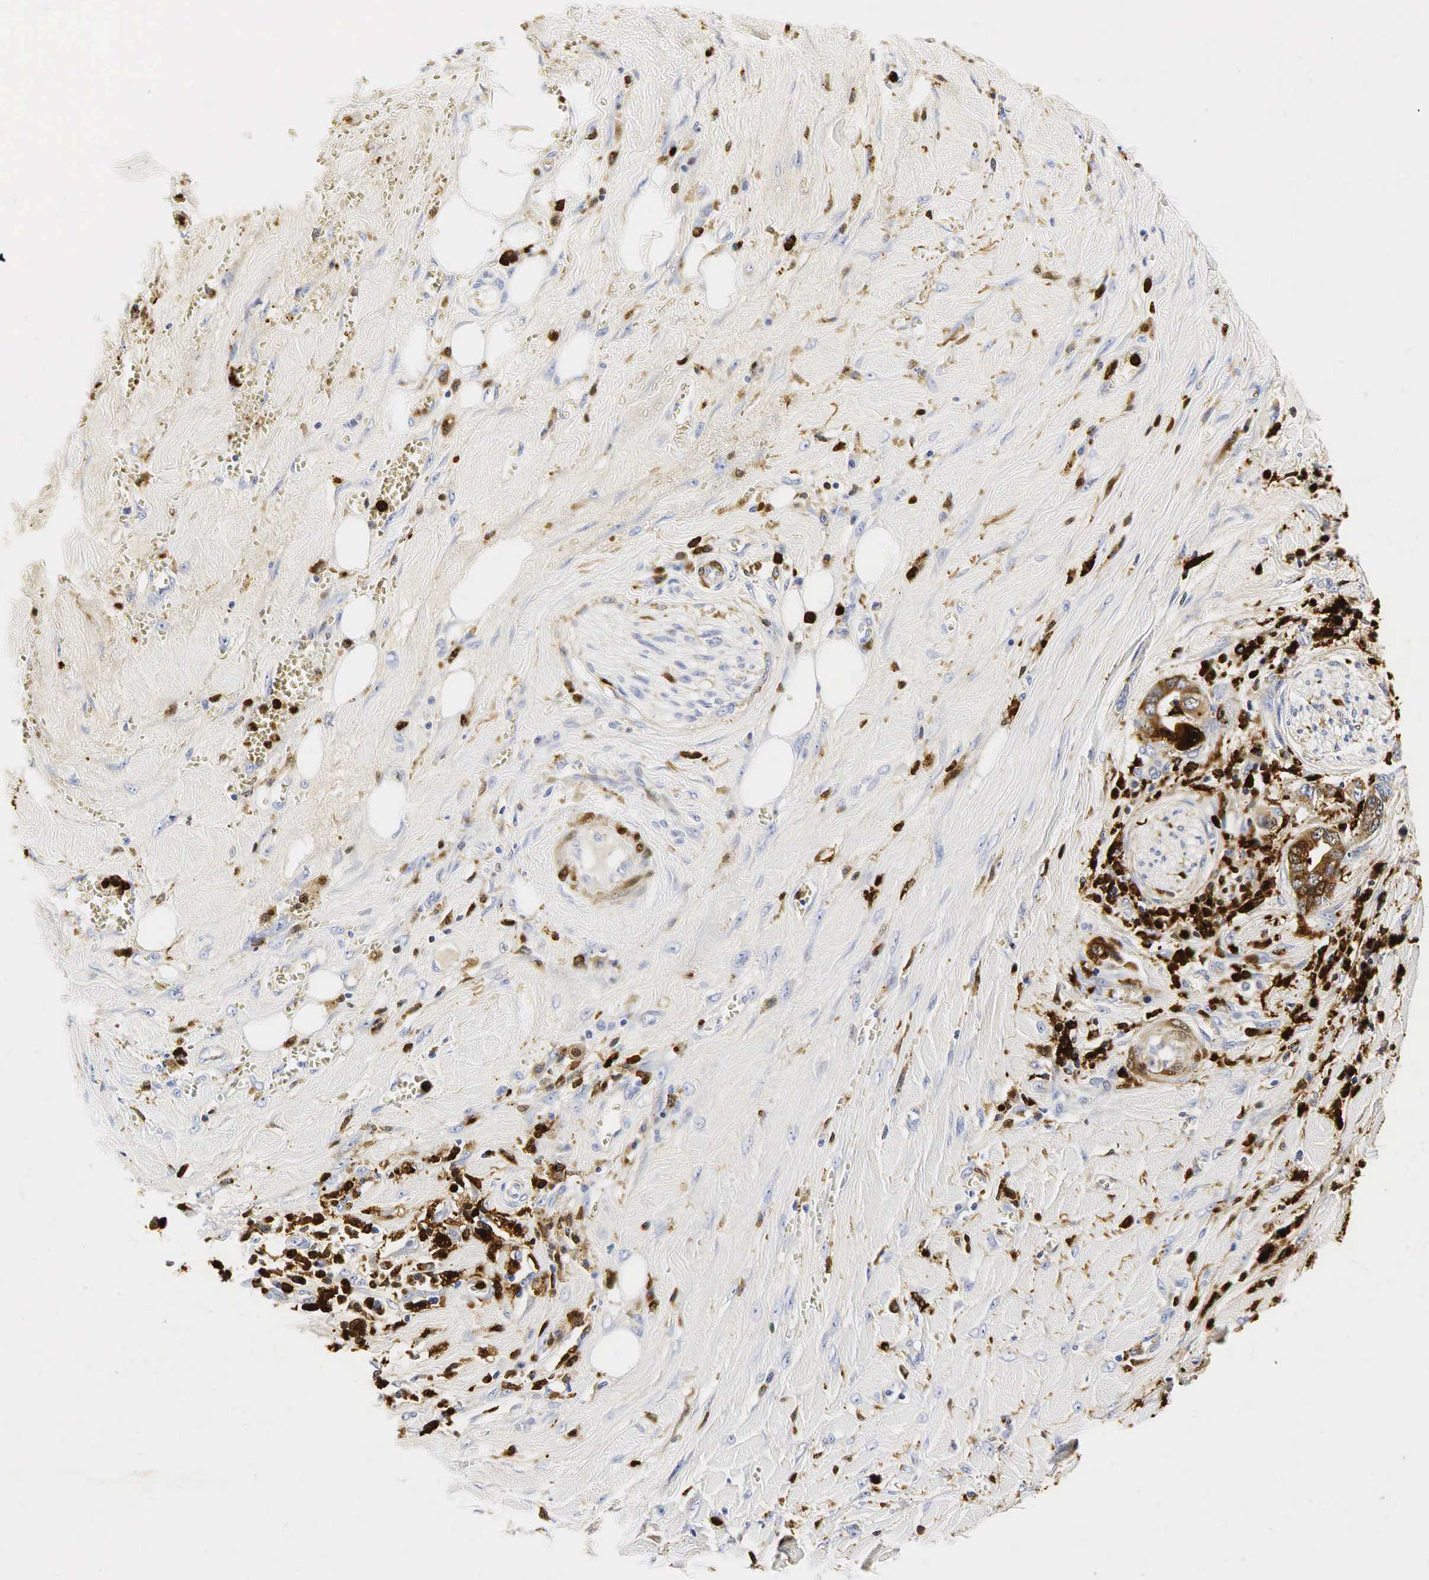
{"staining": {"intensity": "weak", "quantity": "<25%", "location": "cytoplasmic/membranous"}, "tissue": "pancreatic cancer", "cell_type": "Tumor cells", "image_type": "cancer", "snomed": [{"axis": "morphology", "description": "Adenocarcinoma, NOS"}, {"axis": "topography", "description": "Pancreas"}], "caption": "Pancreatic adenocarcinoma stained for a protein using immunohistochemistry exhibits no staining tumor cells.", "gene": "LYZ", "patient": {"sex": "male", "age": 69}}